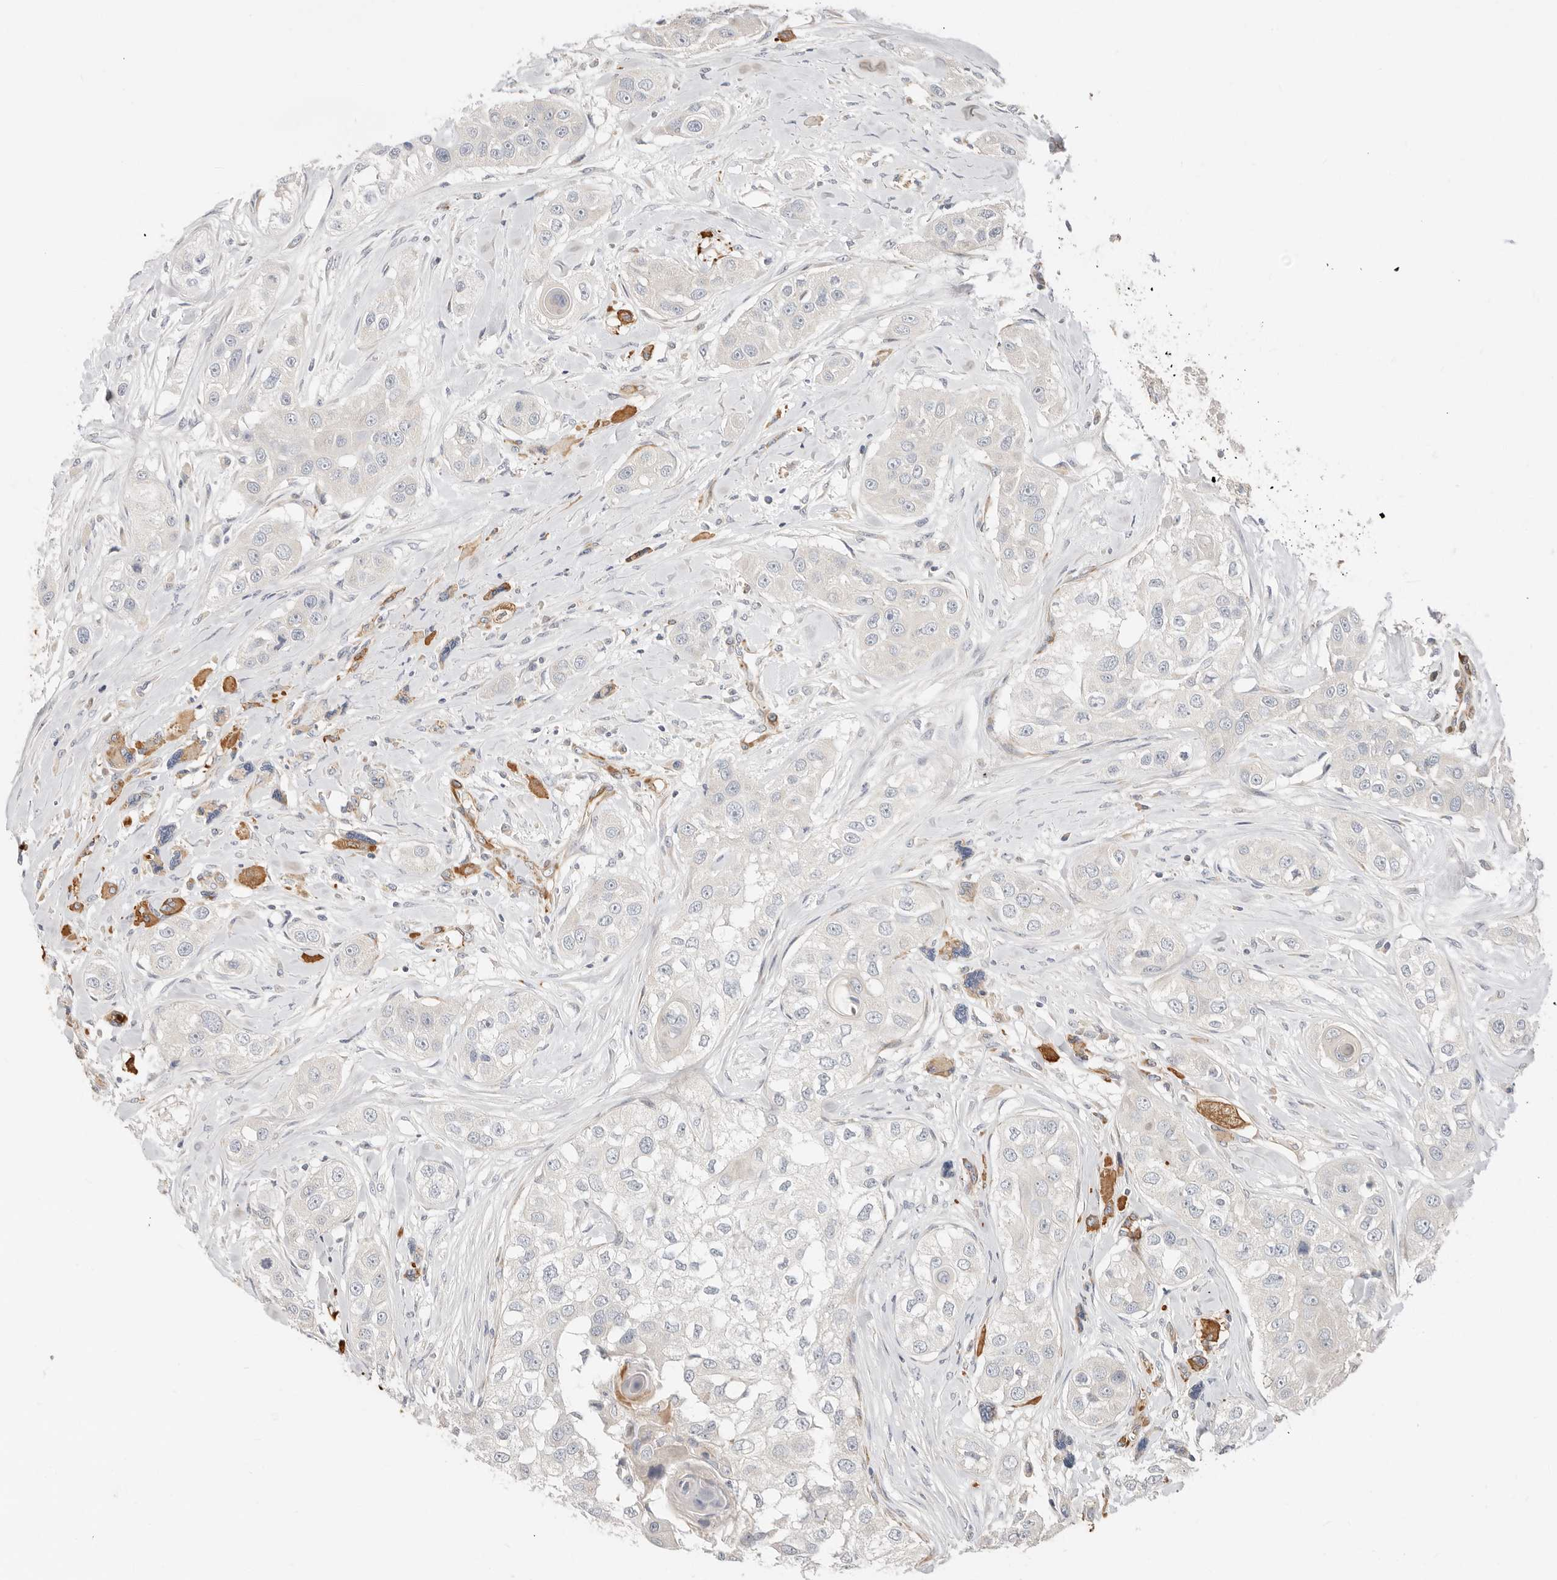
{"staining": {"intensity": "negative", "quantity": "none", "location": "none"}, "tissue": "head and neck cancer", "cell_type": "Tumor cells", "image_type": "cancer", "snomed": [{"axis": "morphology", "description": "Normal tissue, NOS"}, {"axis": "morphology", "description": "Squamous cell carcinoma, NOS"}, {"axis": "topography", "description": "Skeletal muscle"}, {"axis": "topography", "description": "Head-Neck"}], "caption": "A histopathology image of human squamous cell carcinoma (head and neck) is negative for staining in tumor cells.", "gene": "SPRING1", "patient": {"sex": "male", "age": 51}}